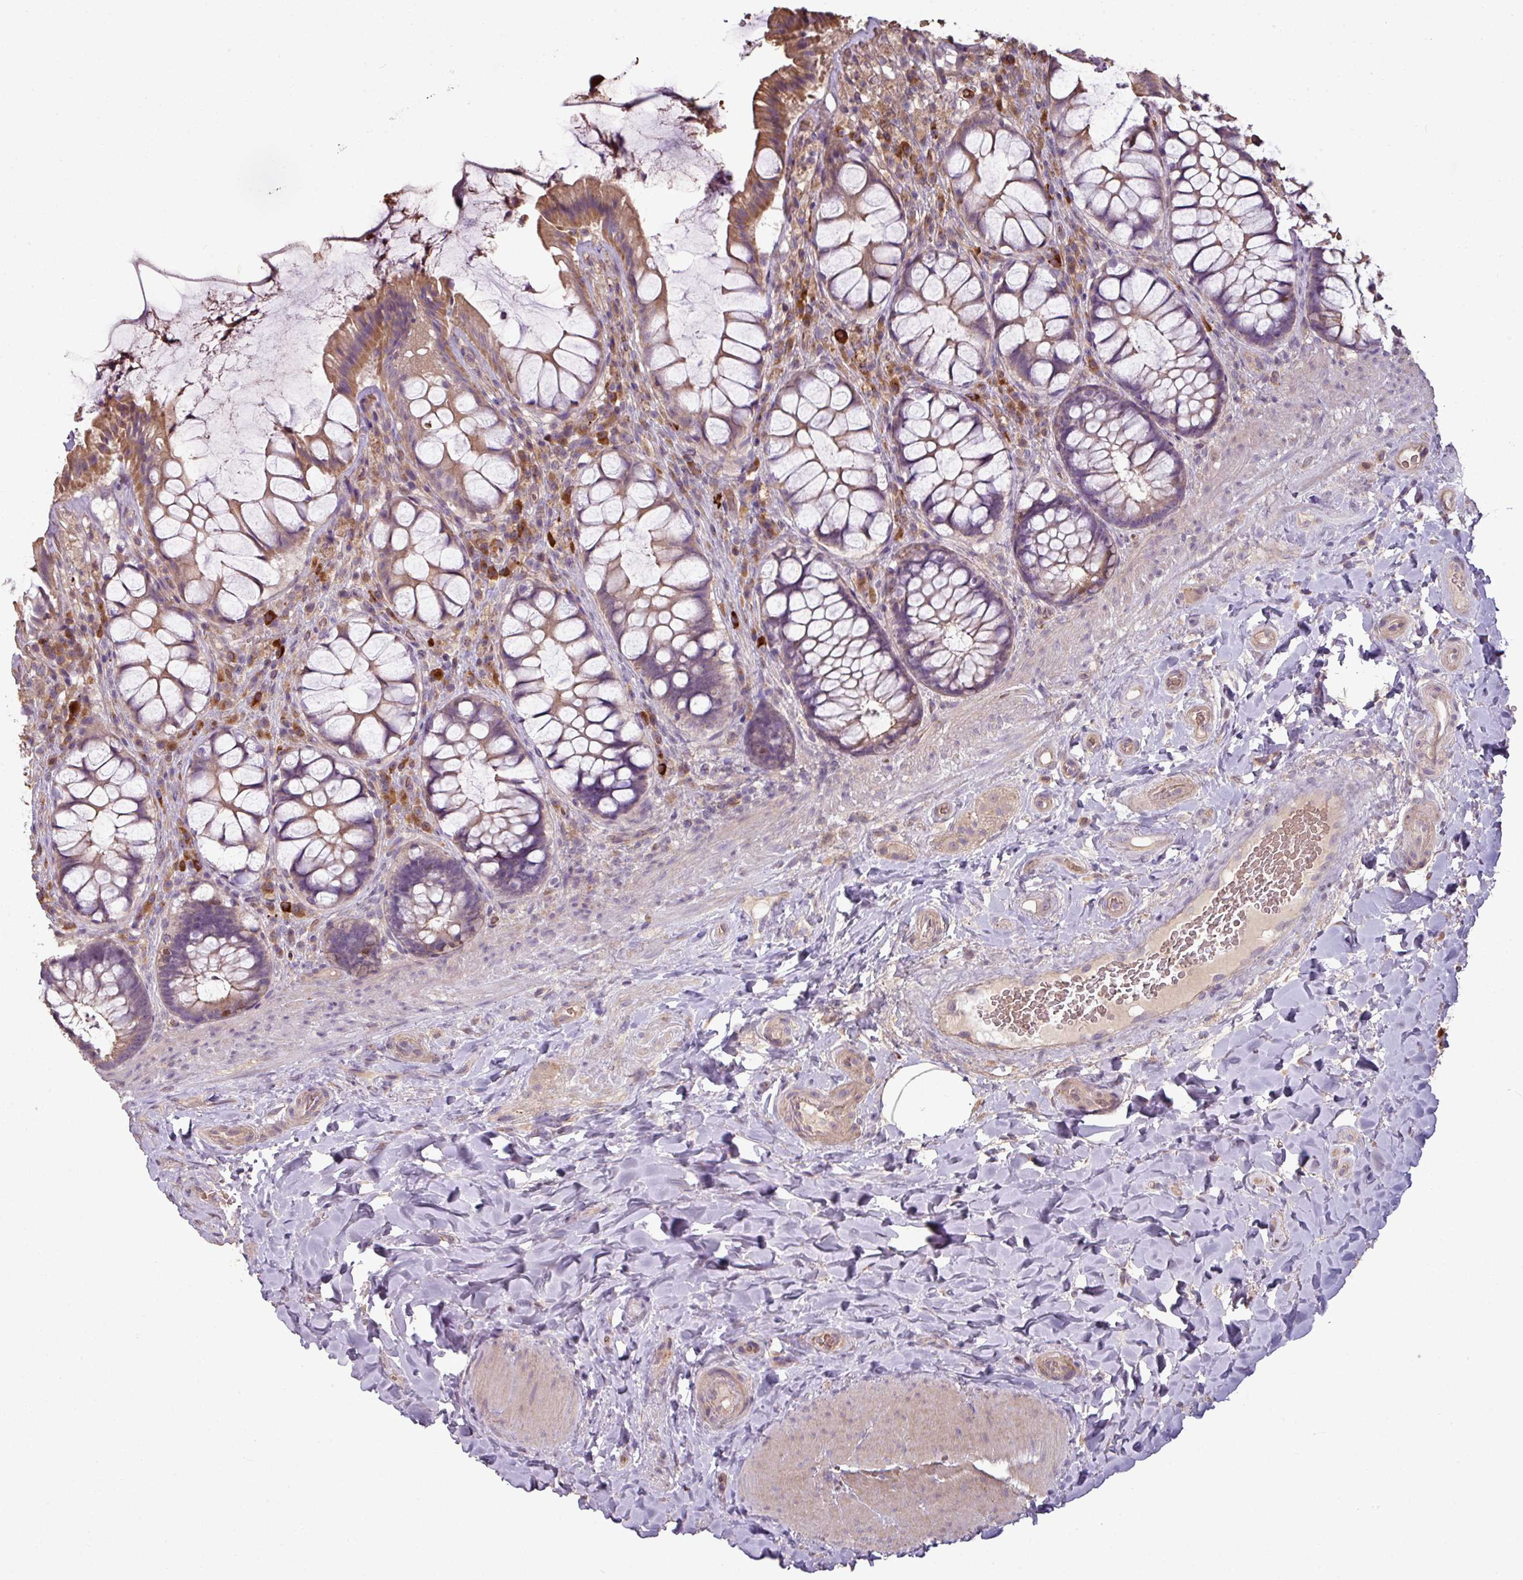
{"staining": {"intensity": "moderate", "quantity": "25%-75%", "location": "cytoplasmic/membranous"}, "tissue": "rectum", "cell_type": "Glandular cells", "image_type": "normal", "snomed": [{"axis": "morphology", "description": "Normal tissue, NOS"}, {"axis": "topography", "description": "Rectum"}], "caption": "Immunohistochemistry (DAB) staining of normal rectum reveals moderate cytoplasmic/membranous protein positivity in about 25%-75% of glandular cells. The staining was performed using DAB (3,3'-diaminobenzidine), with brown indicating positive protein expression. Nuclei are stained blue with hematoxylin.", "gene": "NHSL2", "patient": {"sex": "female", "age": 58}}